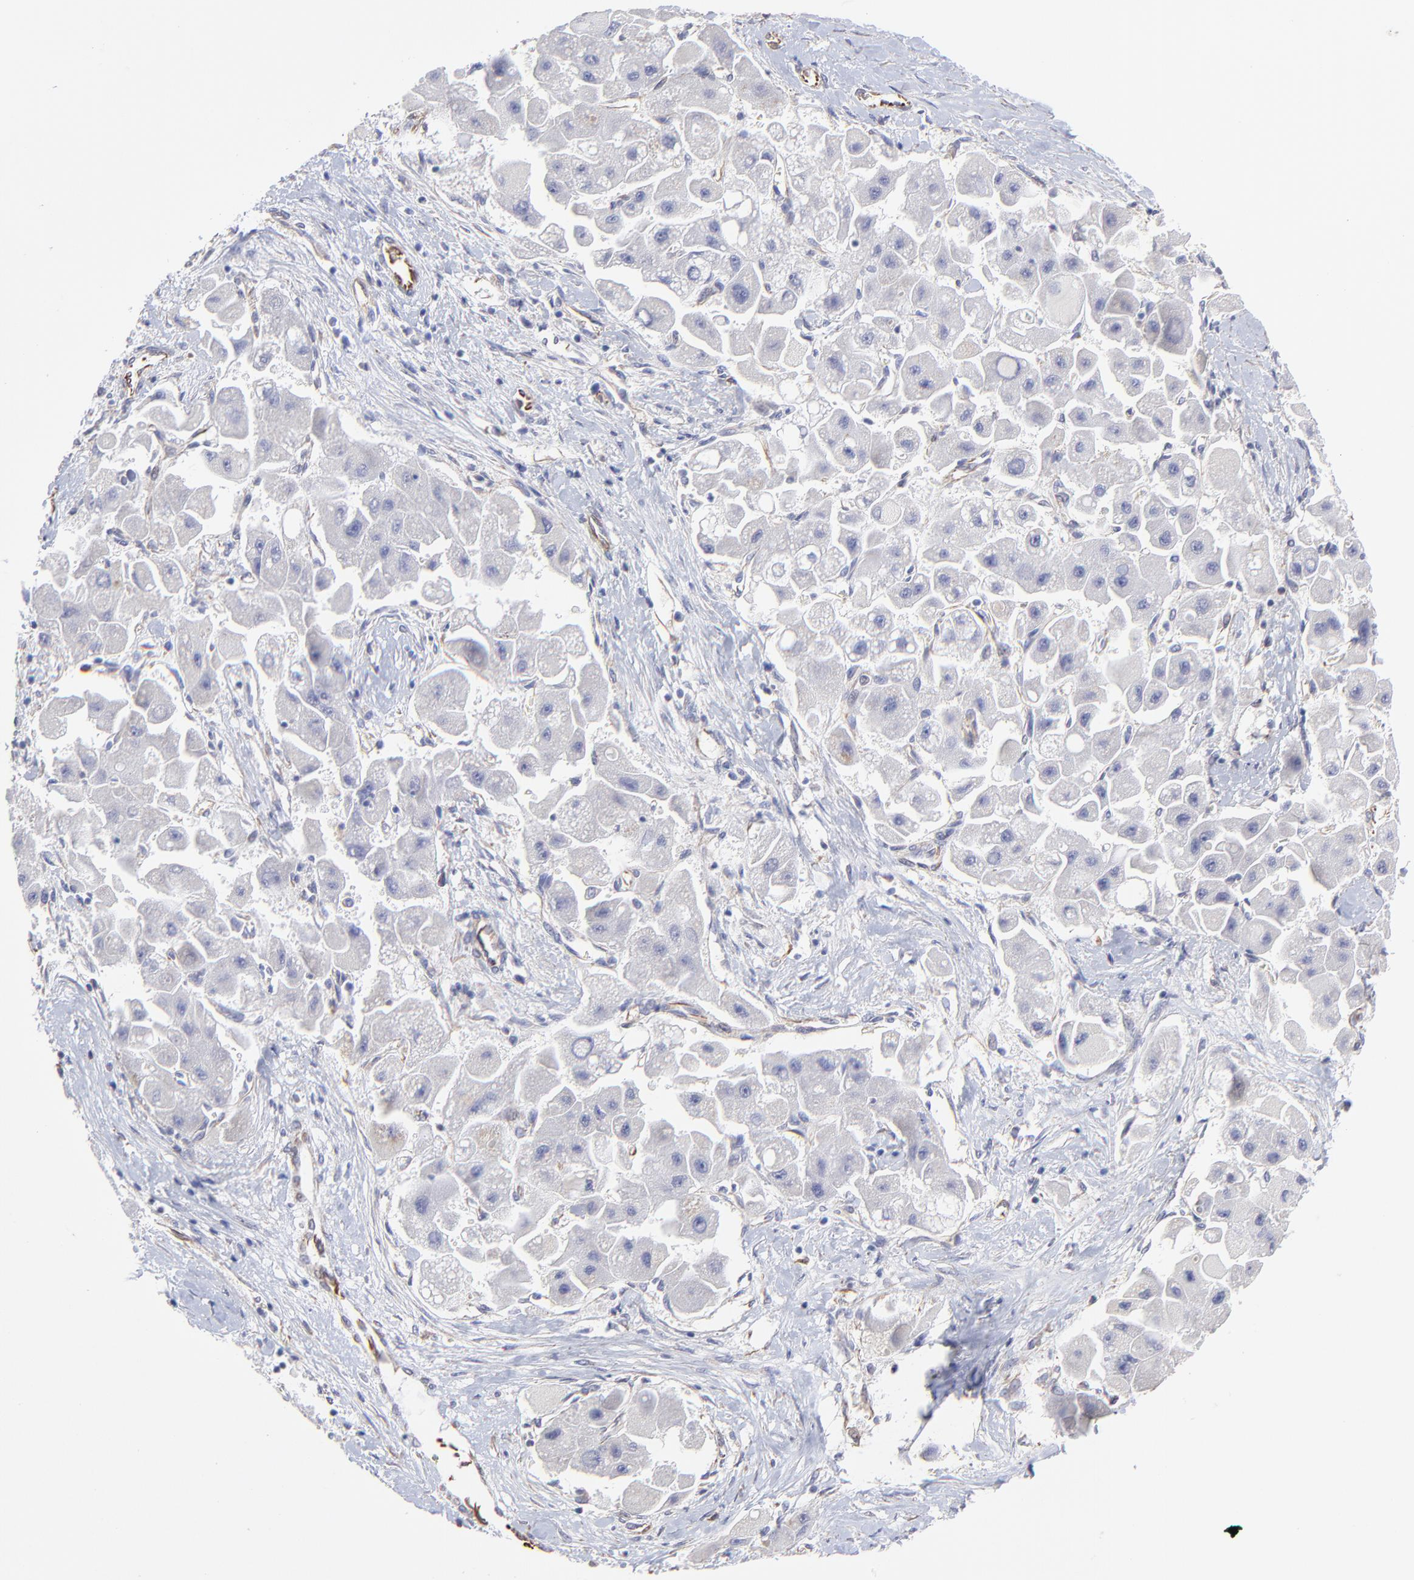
{"staining": {"intensity": "negative", "quantity": "none", "location": "none"}, "tissue": "liver cancer", "cell_type": "Tumor cells", "image_type": "cancer", "snomed": [{"axis": "morphology", "description": "Carcinoma, Hepatocellular, NOS"}, {"axis": "topography", "description": "Liver"}], "caption": "IHC micrograph of neoplastic tissue: human liver cancer stained with DAB (3,3'-diaminobenzidine) reveals no significant protein positivity in tumor cells.", "gene": "COX8C", "patient": {"sex": "male", "age": 24}}